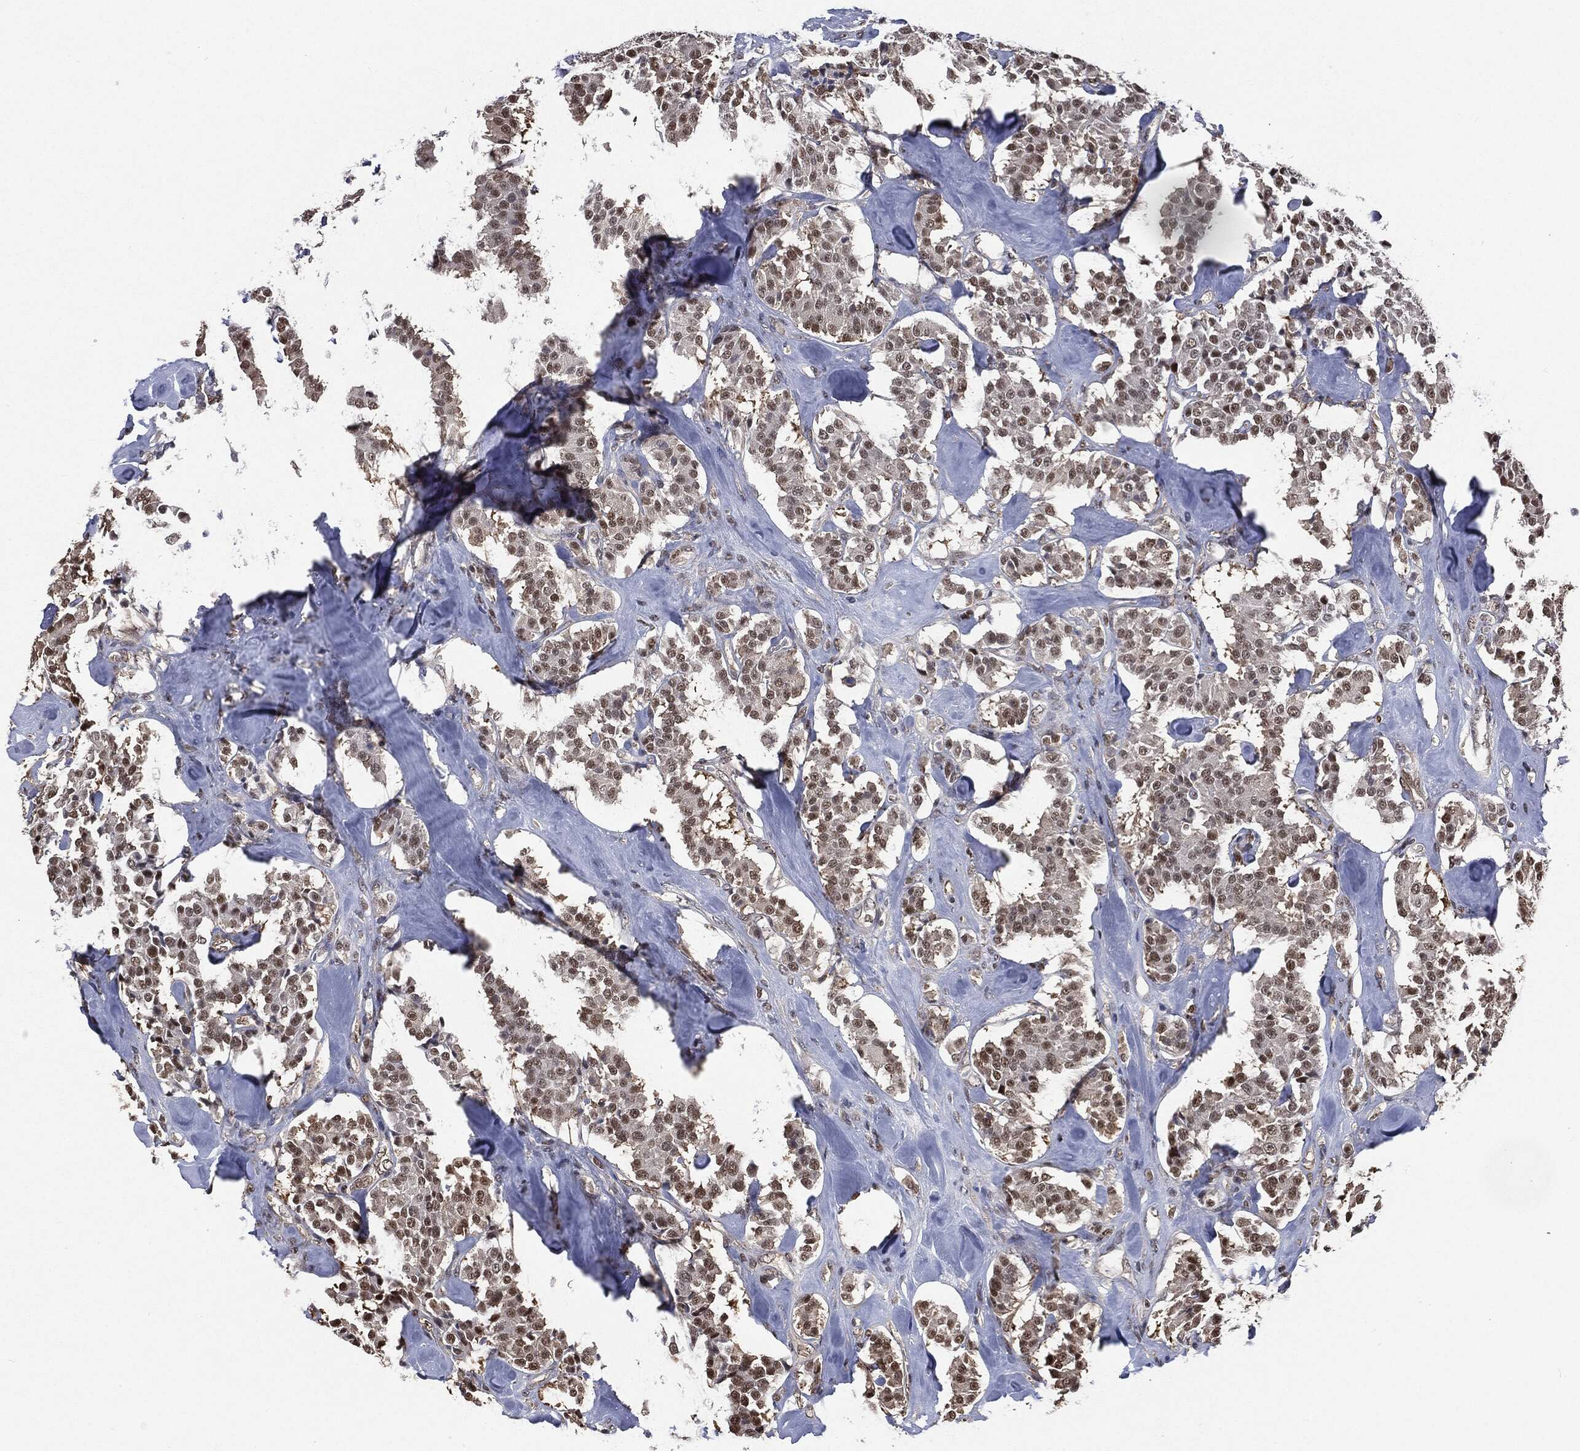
{"staining": {"intensity": "moderate", "quantity": ">75%", "location": "nuclear"}, "tissue": "carcinoid", "cell_type": "Tumor cells", "image_type": "cancer", "snomed": [{"axis": "morphology", "description": "Carcinoid, malignant, NOS"}, {"axis": "topography", "description": "Pancreas"}], "caption": "DAB (3,3'-diaminobenzidine) immunohistochemical staining of malignant carcinoid shows moderate nuclear protein staining in approximately >75% of tumor cells.", "gene": "SHLD2", "patient": {"sex": "male", "age": 41}}